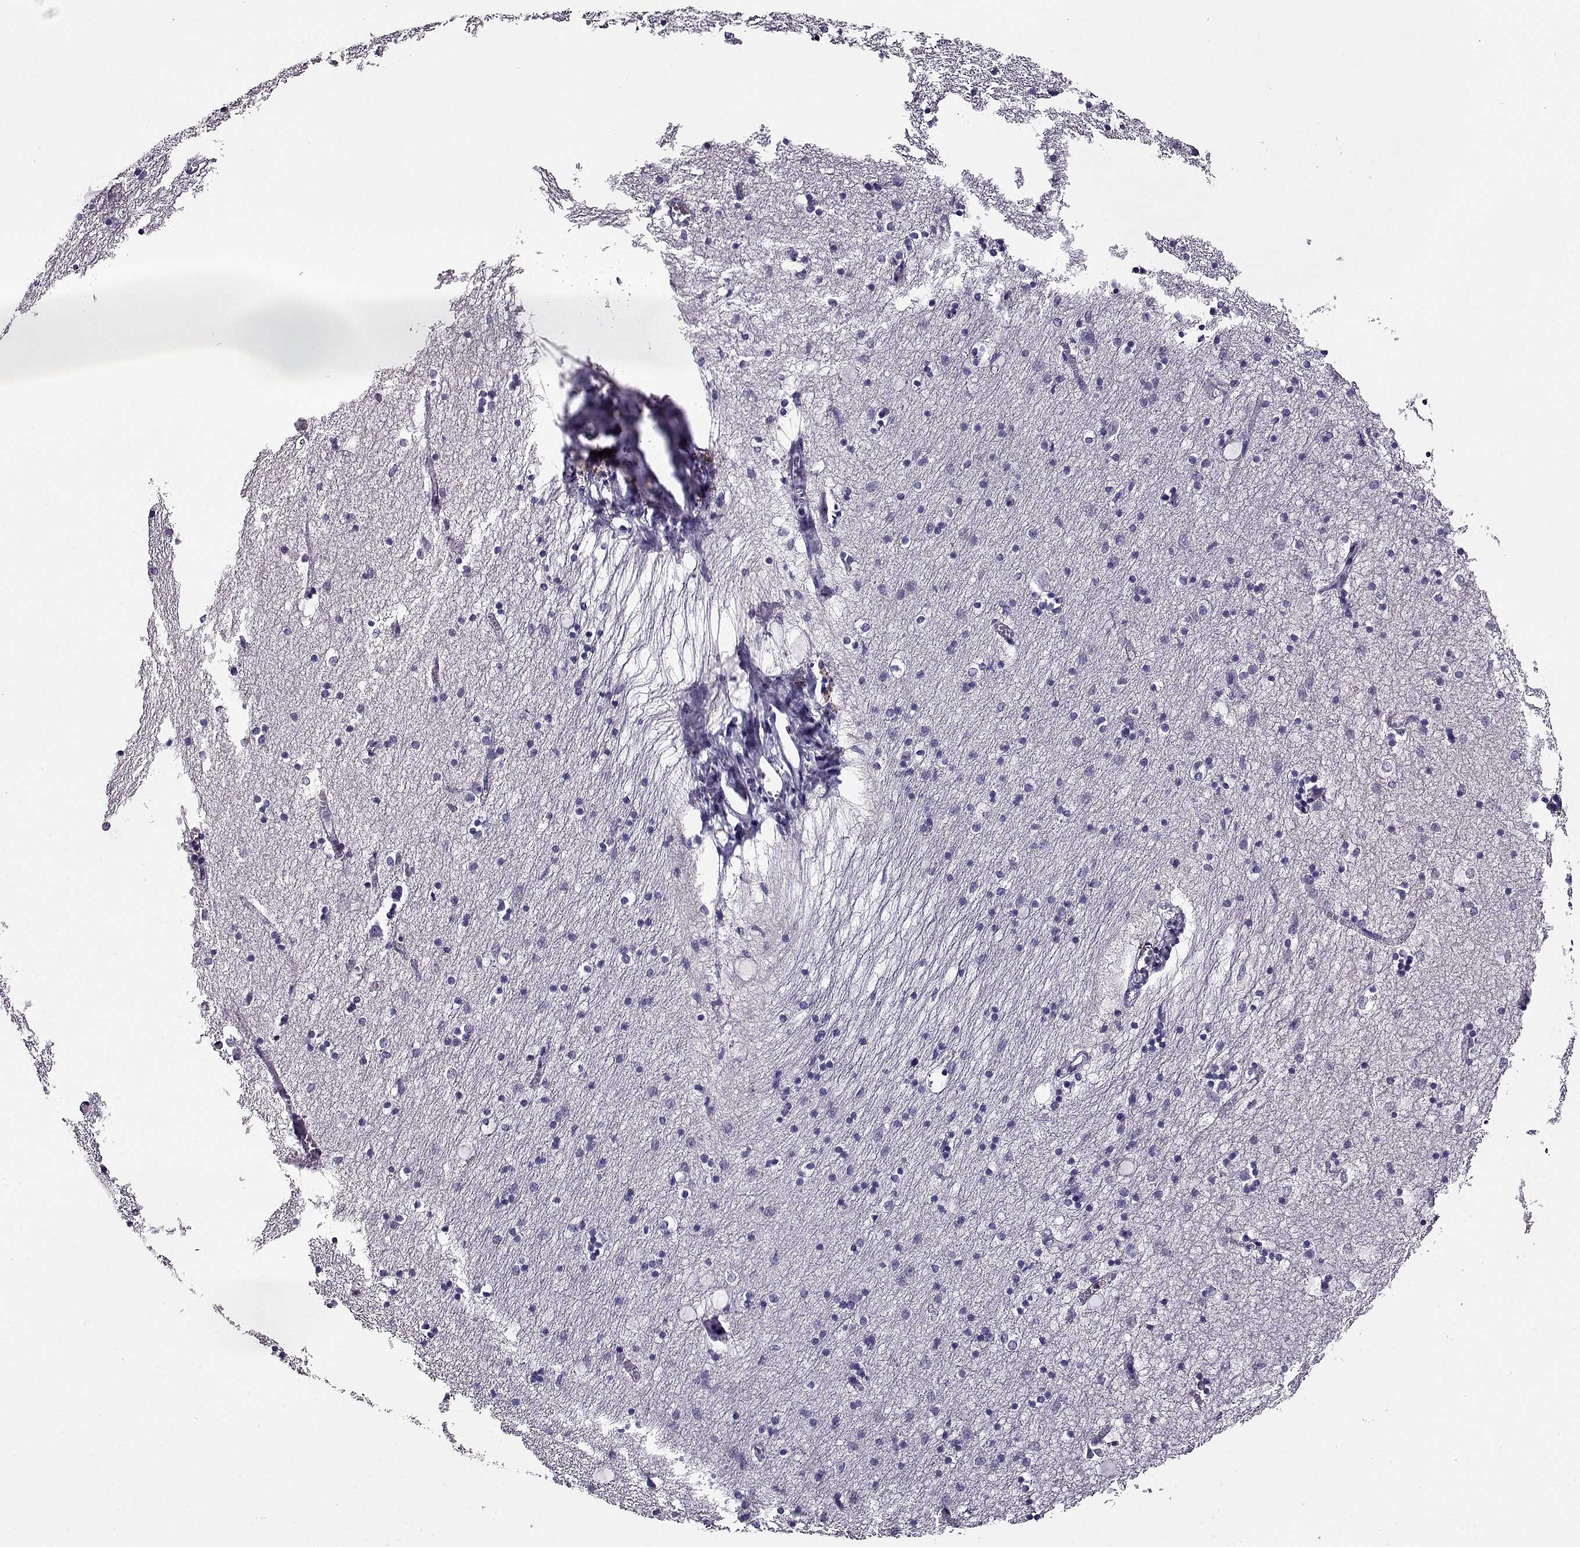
{"staining": {"intensity": "negative", "quantity": "none", "location": "none"}, "tissue": "hippocampus", "cell_type": "Glial cells", "image_type": "normal", "snomed": [{"axis": "morphology", "description": "Normal tissue, NOS"}, {"axis": "topography", "description": "Lateral ventricle wall"}, {"axis": "topography", "description": "Hippocampus"}], "caption": "Human hippocampus stained for a protein using immunohistochemistry (IHC) shows no staining in glial cells.", "gene": "CCR8", "patient": {"sex": "female", "age": 63}}